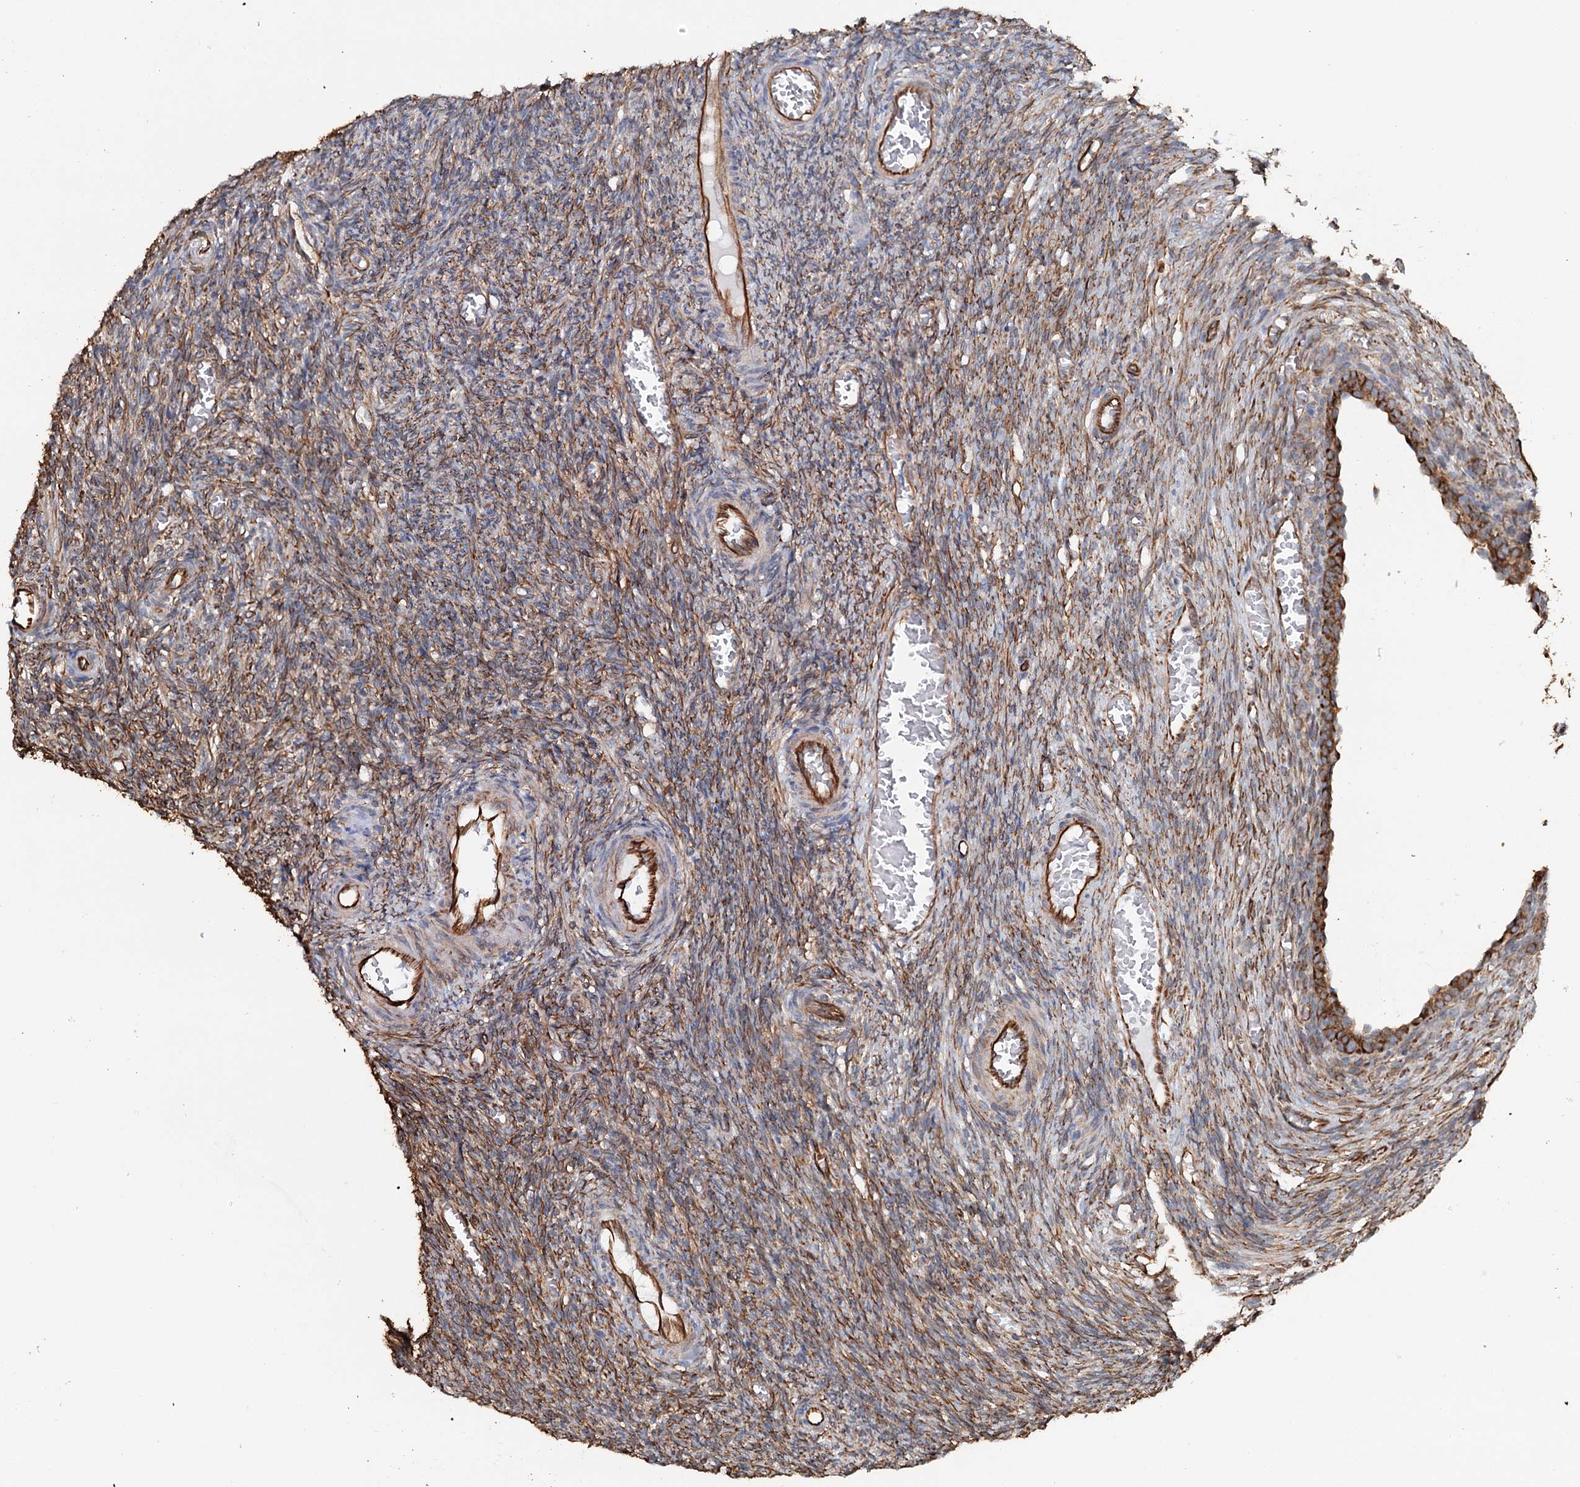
{"staining": {"intensity": "moderate", "quantity": ">75%", "location": "cytoplasmic/membranous"}, "tissue": "ovary", "cell_type": "Follicle cells", "image_type": "normal", "snomed": [{"axis": "morphology", "description": "Normal tissue, NOS"}, {"axis": "topography", "description": "Ovary"}], "caption": "Immunohistochemical staining of unremarkable ovary displays >75% levels of moderate cytoplasmic/membranous protein staining in about >75% of follicle cells.", "gene": "SYNPO", "patient": {"sex": "female", "age": 27}}